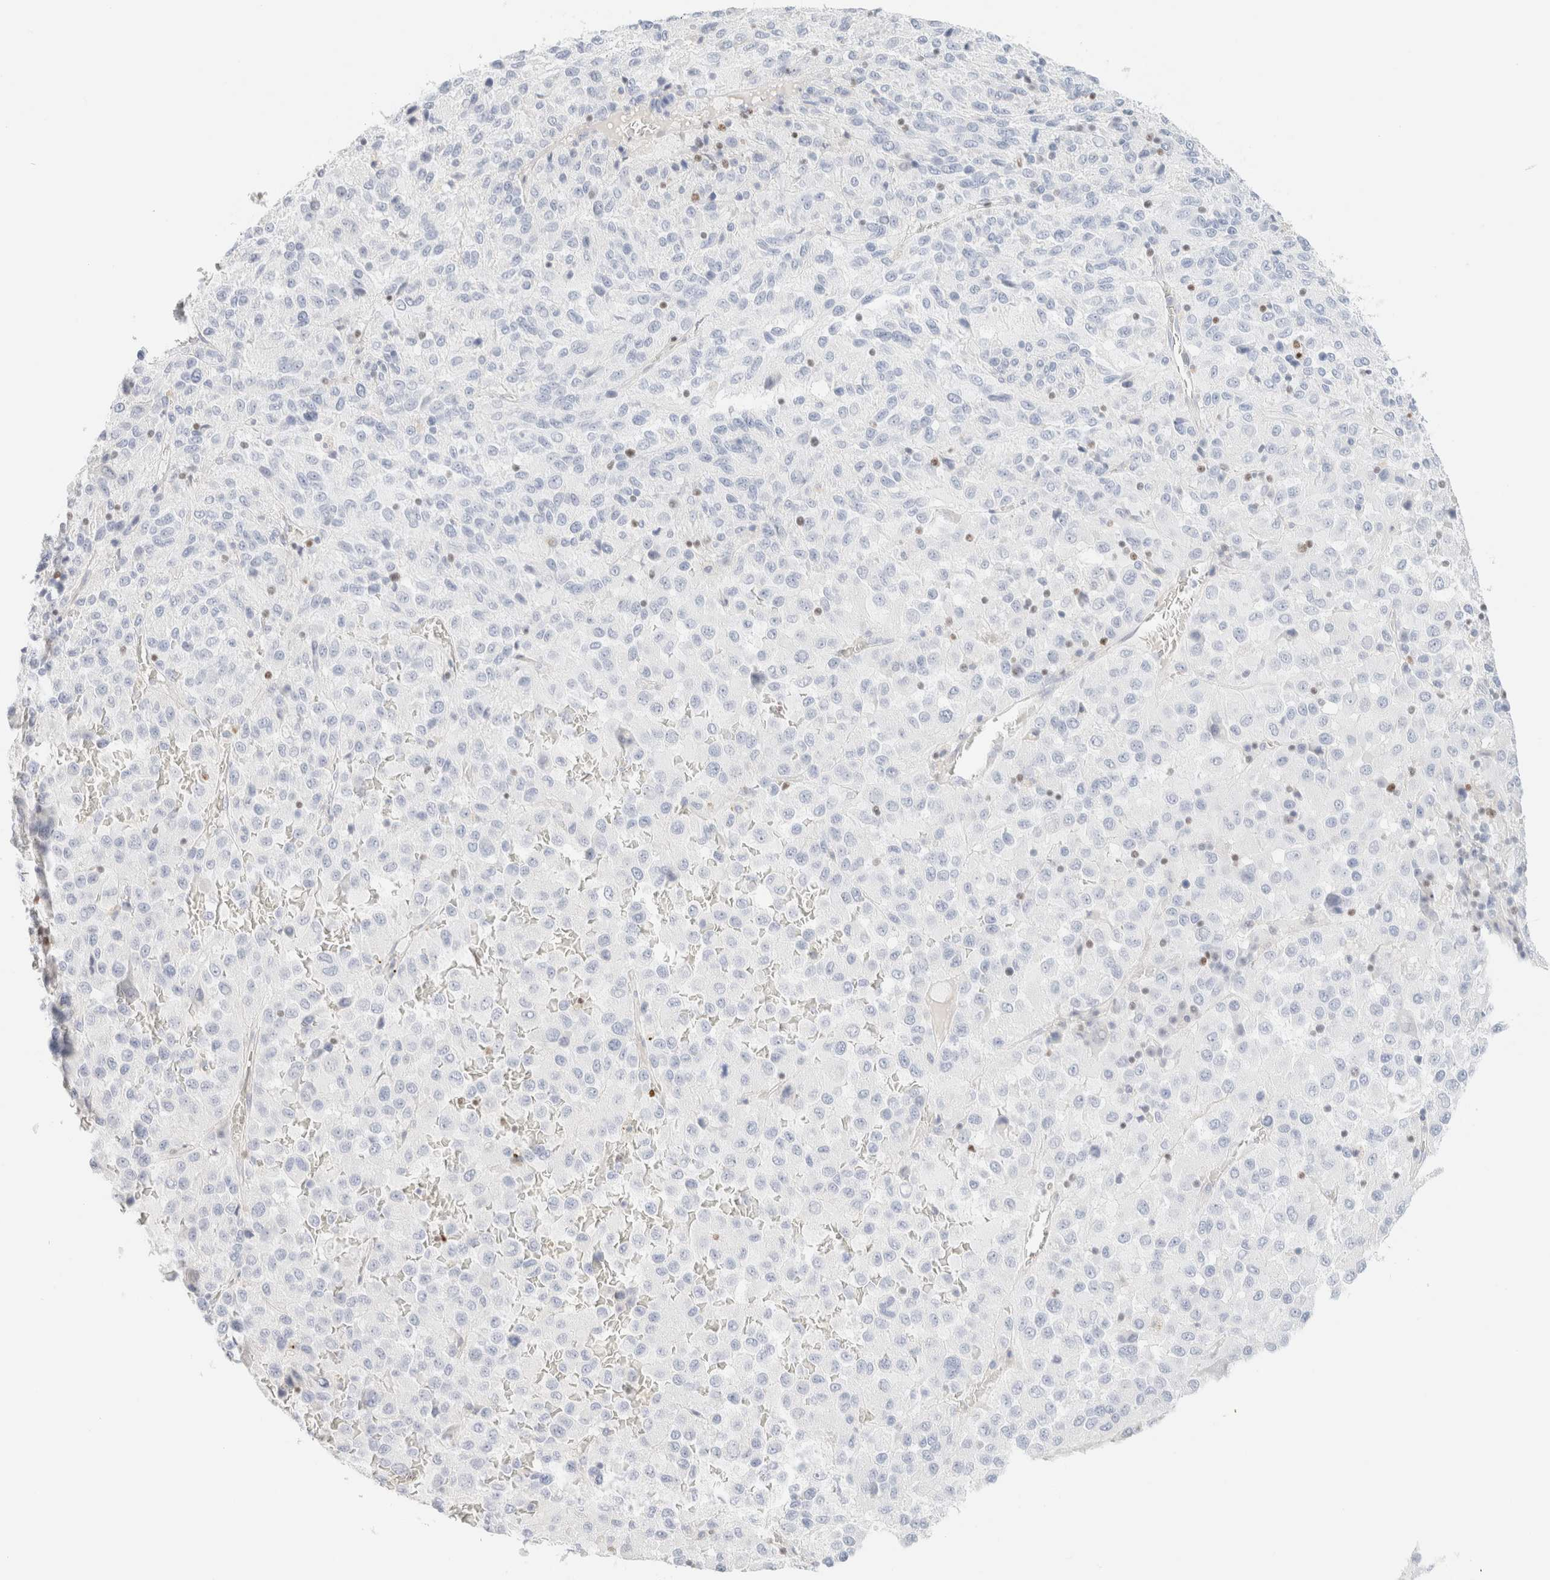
{"staining": {"intensity": "negative", "quantity": "none", "location": "none"}, "tissue": "melanoma", "cell_type": "Tumor cells", "image_type": "cancer", "snomed": [{"axis": "morphology", "description": "Malignant melanoma, Metastatic site"}, {"axis": "topography", "description": "Lung"}], "caption": "Tumor cells show no significant protein expression in melanoma.", "gene": "IKZF3", "patient": {"sex": "male", "age": 64}}